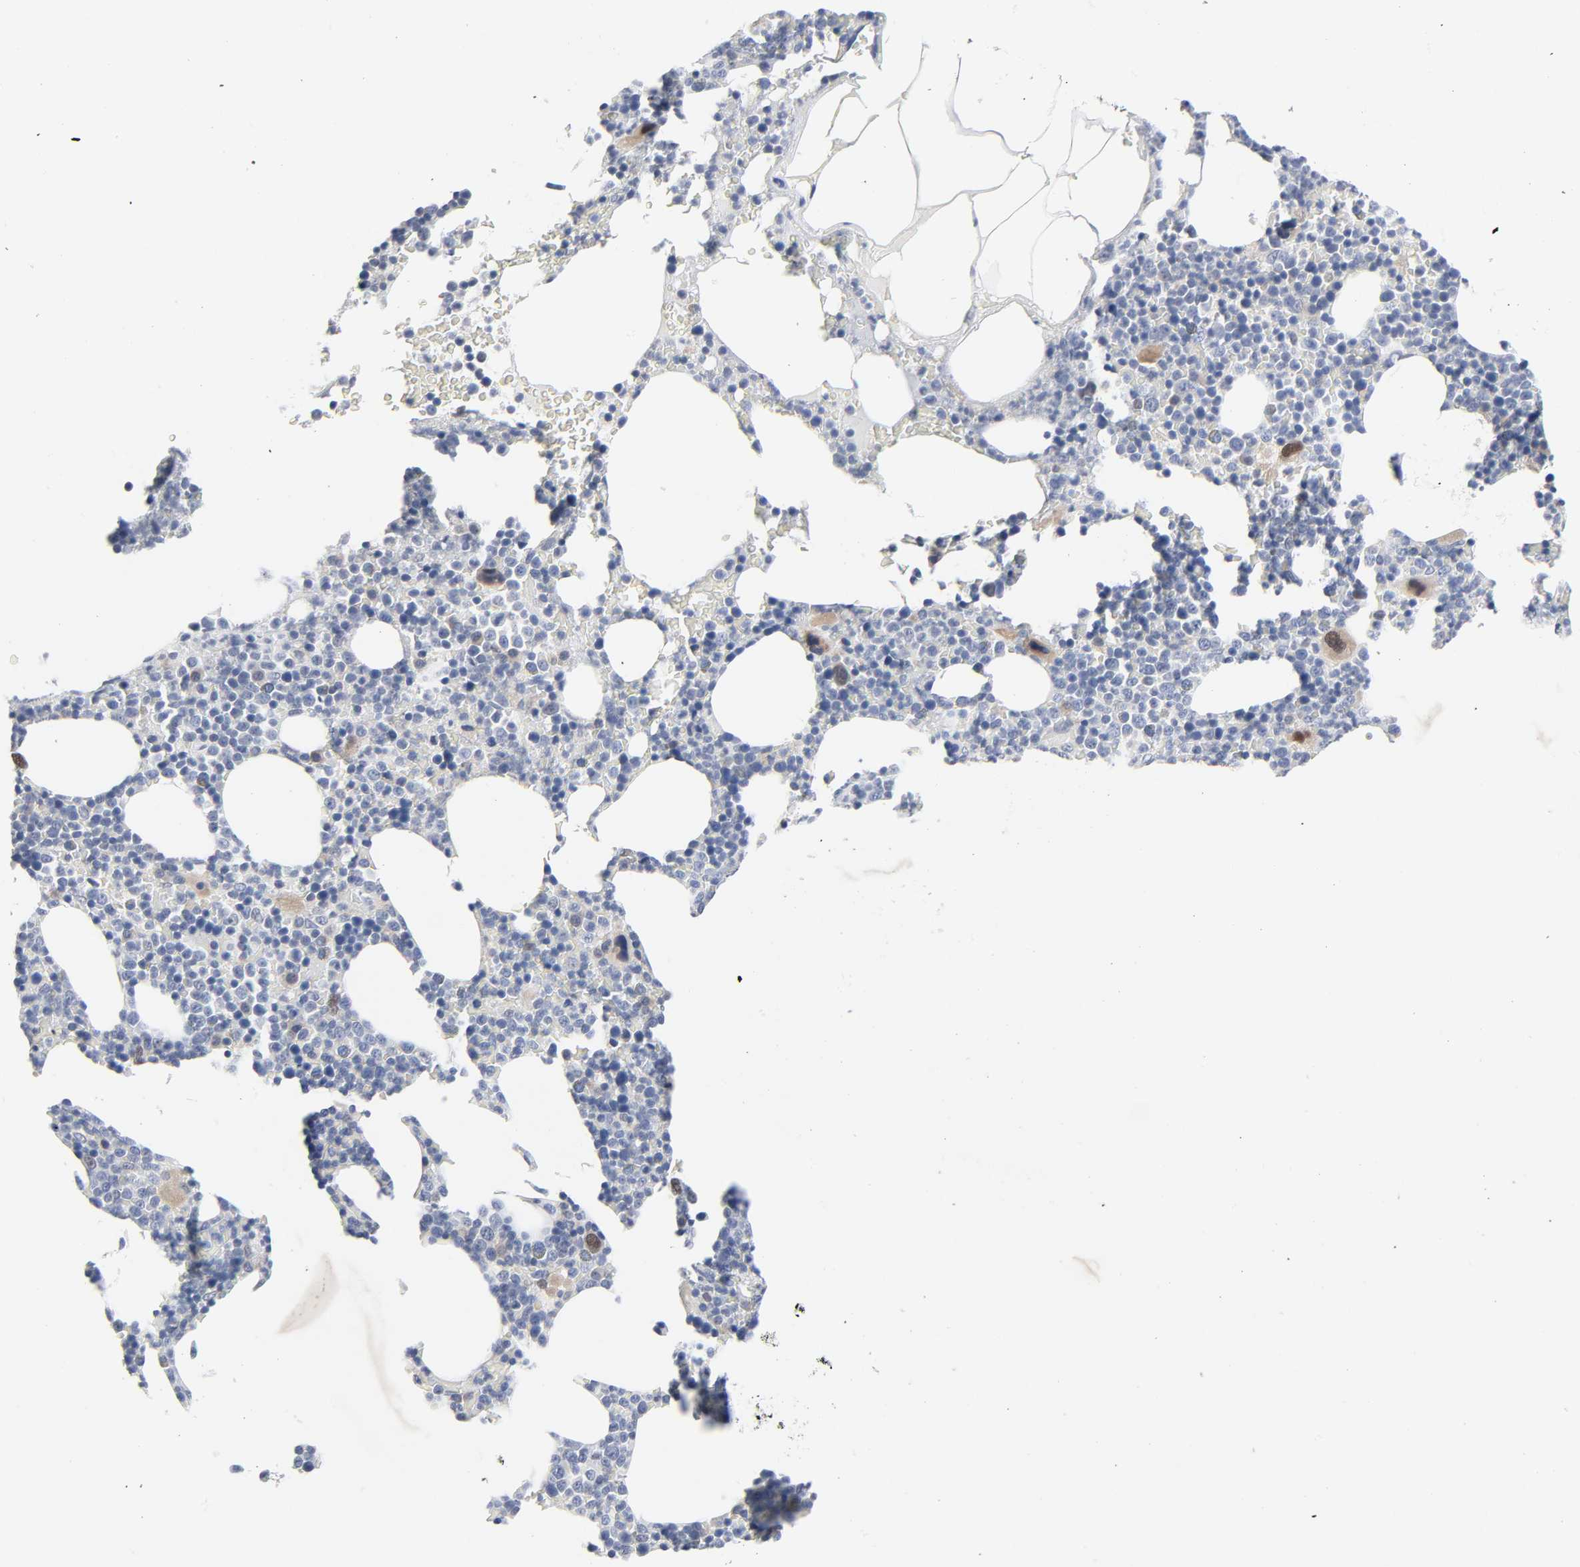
{"staining": {"intensity": "strong", "quantity": "<25%", "location": "nuclear"}, "tissue": "bone marrow", "cell_type": "Hematopoietic cells", "image_type": "normal", "snomed": [{"axis": "morphology", "description": "Normal tissue, NOS"}, {"axis": "topography", "description": "Bone marrow"}], "caption": "Normal bone marrow displays strong nuclear expression in approximately <25% of hematopoietic cells, visualized by immunohistochemistry.", "gene": "SALL2", "patient": {"sex": "female", "age": 66}}